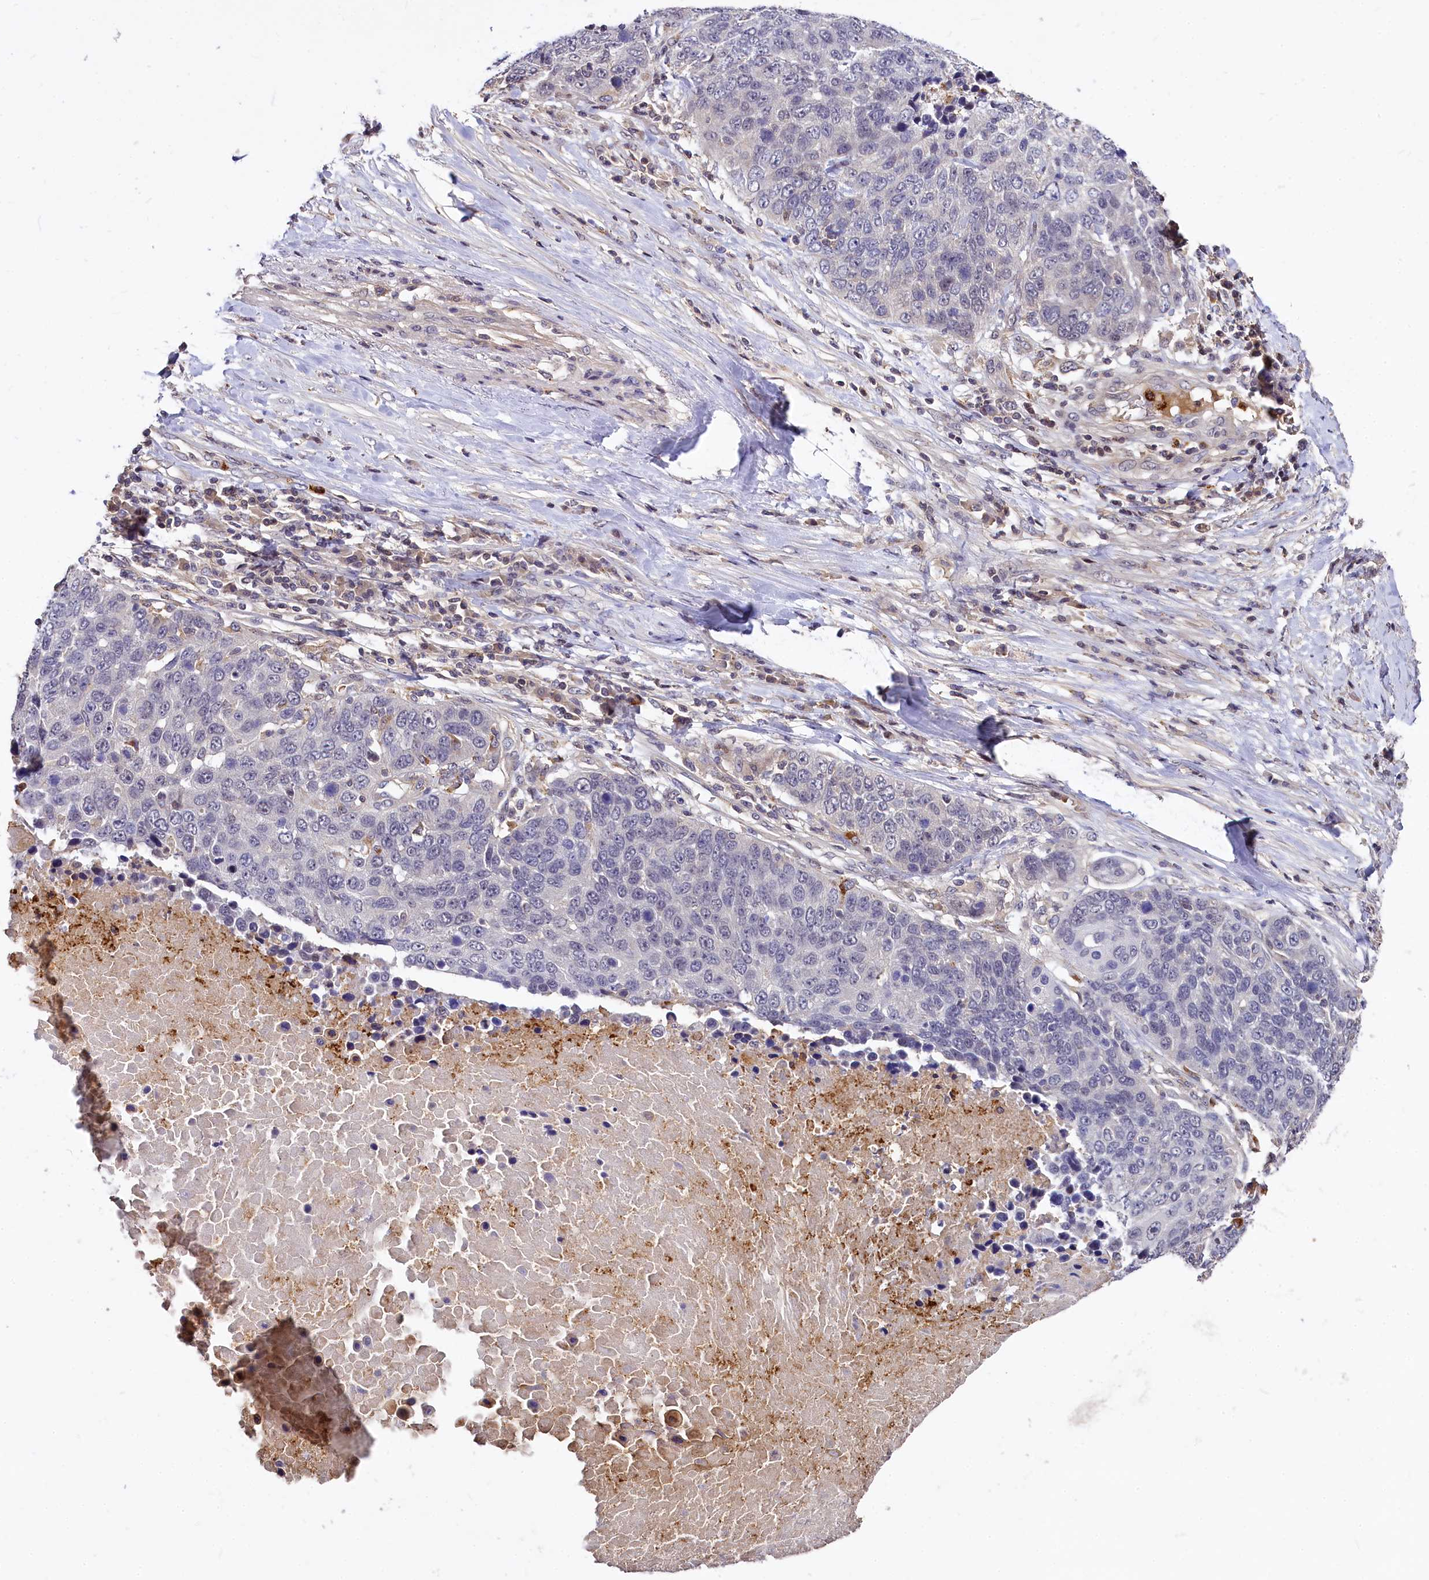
{"staining": {"intensity": "negative", "quantity": "none", "location": "none"}, "tissue": "lung cancer", "cell_type": "Tumor cells", "image_type": "cancer", "snomed": [{"axis": "morphology", "description": "Normal tissue, NOS"}, {"axis": "morphology", "description": "Squamous cell carcinoma, NOS"}, {"axis": "topography", "description": "Lymph node"}, {"axis": "topography", "description": "Lung"}], "caption": "There is no significant staining in tumor cells of lung cancer. The staining is performed using DAB brown chromogen with nuclei counter-stained in using hematoxylin.", "gene": "ATG101", "patient": {"sex": "male", "age": 66}}